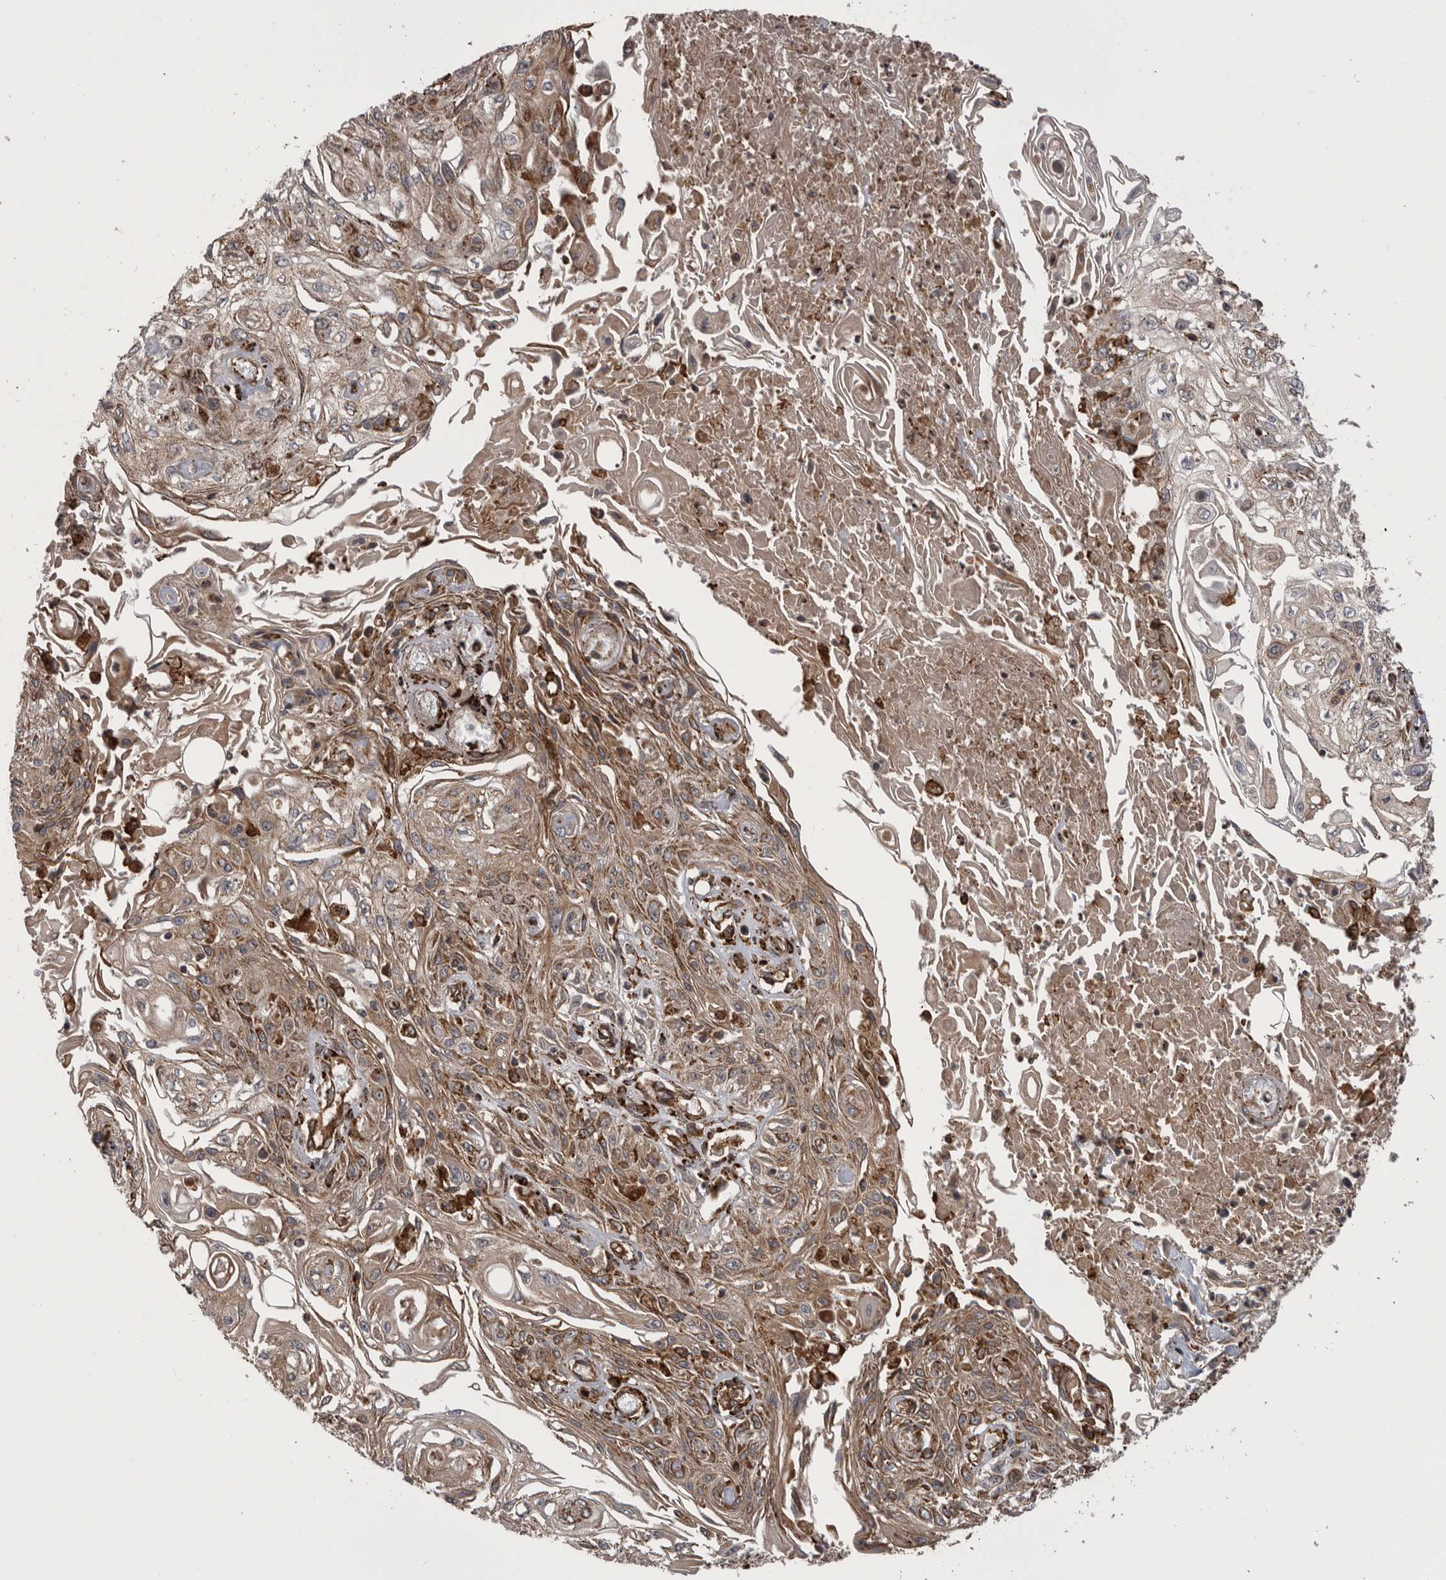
{"staining": {"intensity": "weak", "quantity": "25%-75%", "location": "cytoplasmic/membranous"}, "tissue": "skin cancer", "cell_type": "Tumor cells", "image_type": "cancer", "snomed": [{"axis": "morphology", "description": "Squamous cell carcinoma, NOS"}, {"axis": "morphology", "description": "Squamous cell carcinoma, metastatic, NOS"}, {"axis": "topography", "description": "Skin"}, {"axis": "topography", "description": "Lymph node"}], "caption": "There is low levels of weak cytoplasmic/membranous staining in tumor cells of skin squamous cell carcinoma, as demonstrated by immunohistochemical staining (brown color).", "gene": "RAB3GAP2", "patient": {"sex": "male", "age": 75}}